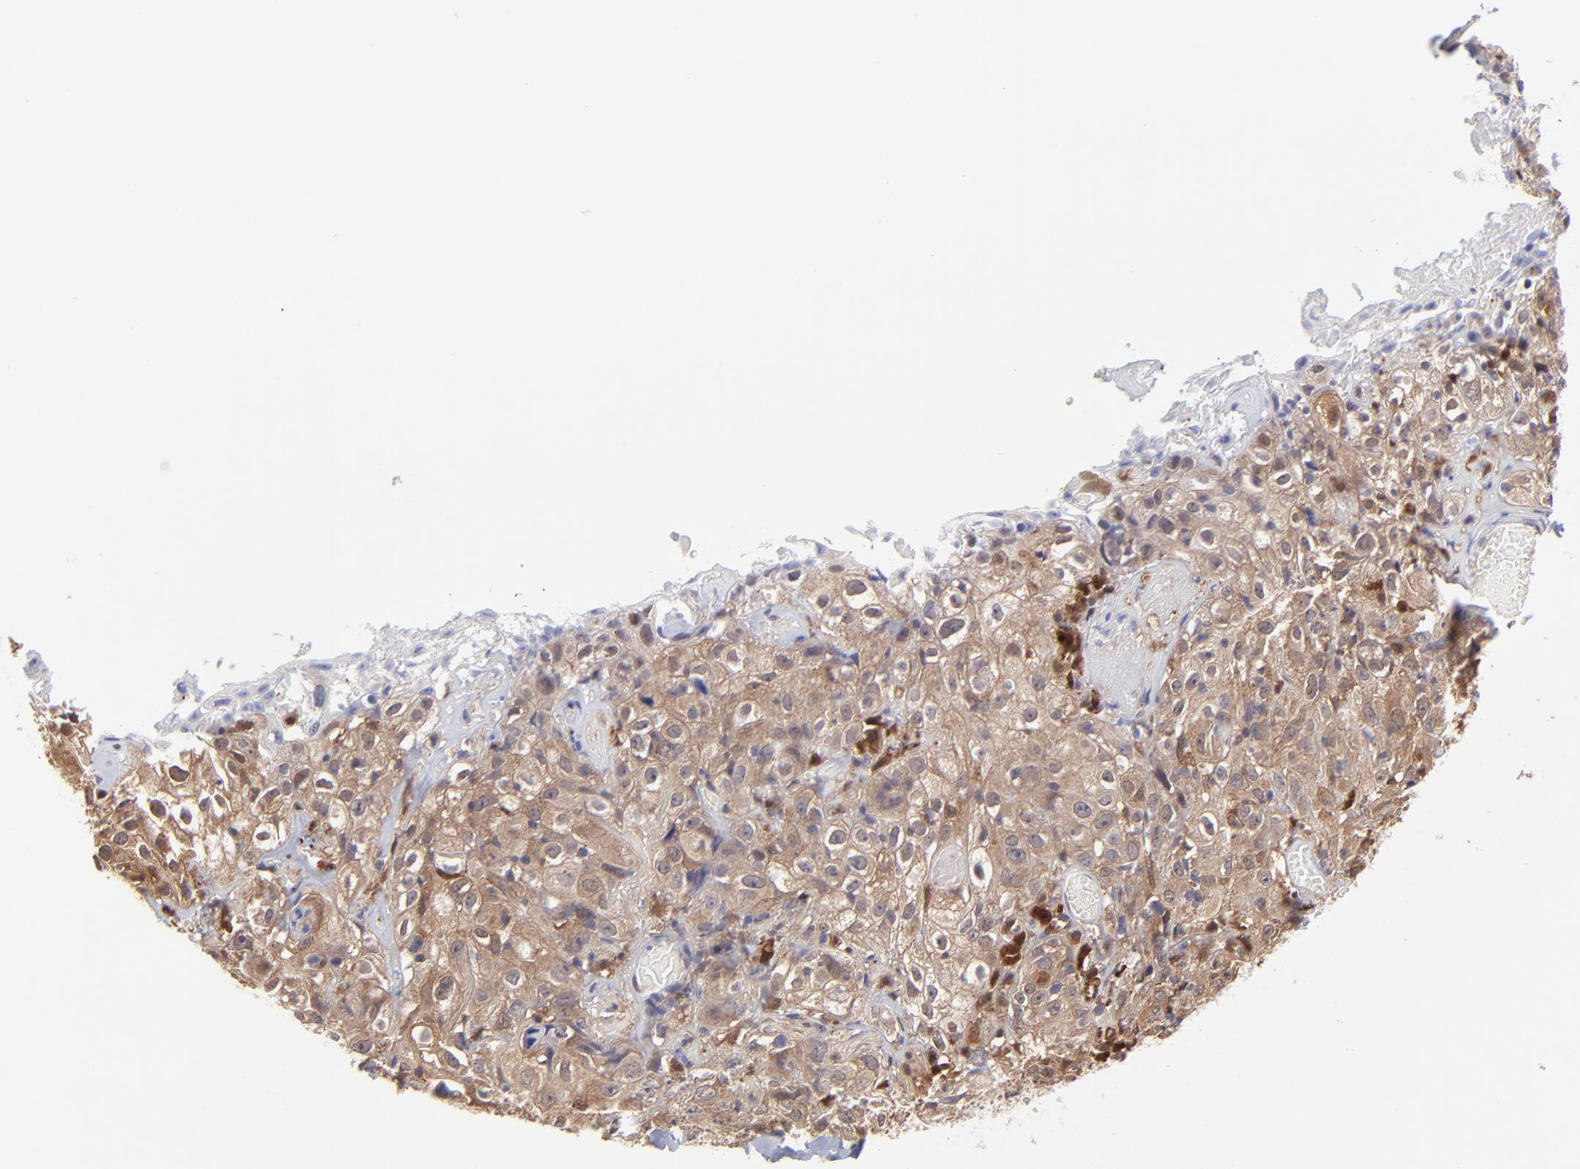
{"staining": {"intensity": "moderate", "quantity": "25%-75%", "location": "cytoplasmic/membranous,nuclear"}, "tissue": "skin cancer", "cell_type": "Tumor cells", "image_type": "cancer", "snomed": [{"axis": "morphology", "description": "Squamous cell carcinoma, NOS"}, {"axis": "topography", "description": "Skin"}], "caption": "DAB immunohistochemical staining of skin cancer reveals moderate cytoplasmic/membranous and nuclear protein expression in approximately 25%-75% of tumor cells.", "gene": "HYAL1", "patient": {"sex": "male", "age": 65}}